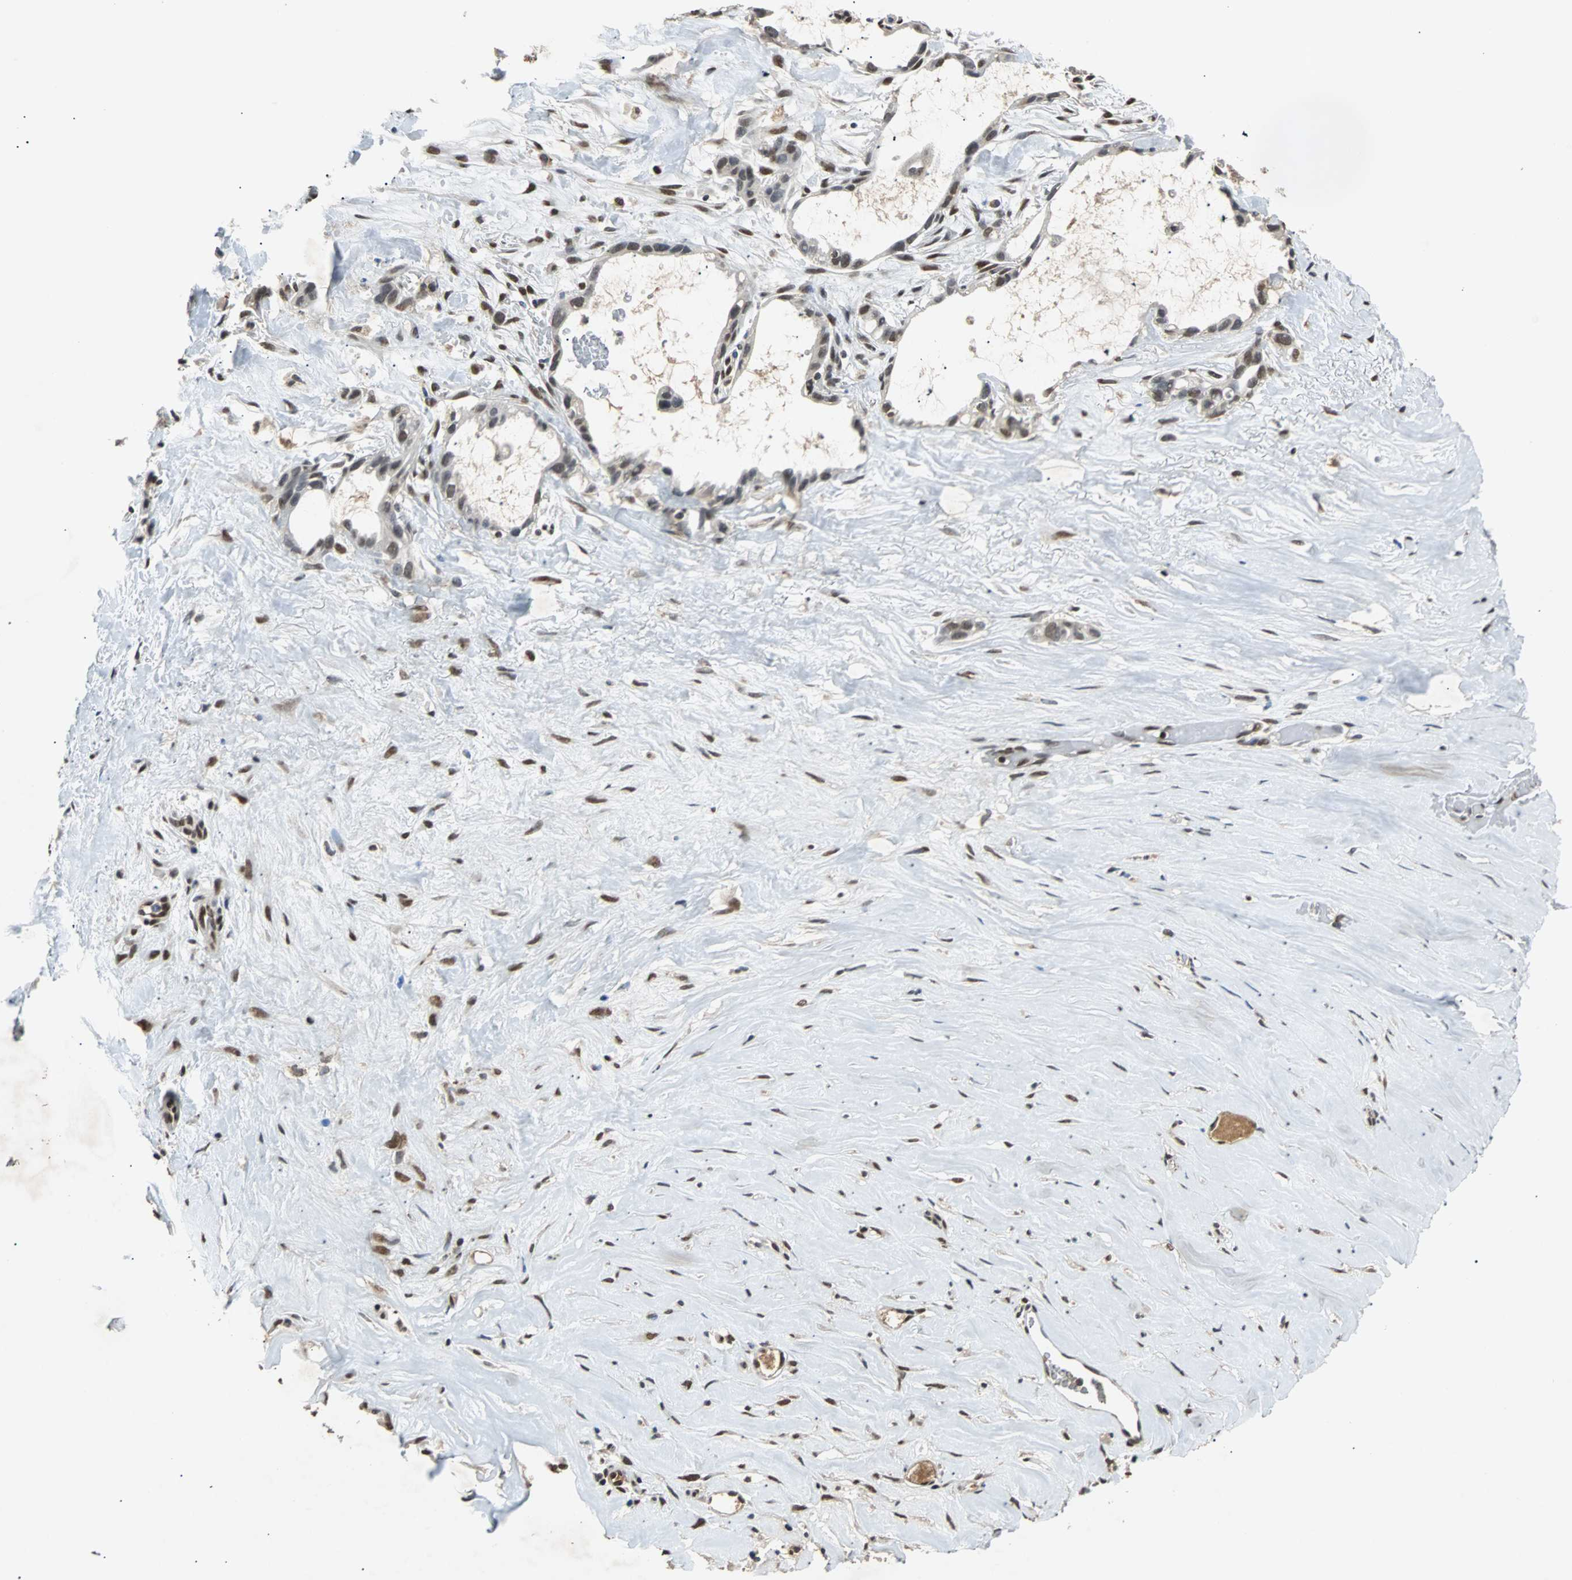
{"staining": {"intensity": "moderate", "quantity": "25%-75%", "location": "nuclear"}, "tissue": "liver cancer", "cell_type": "Tumor cells", "image_type": "cancer", "snomed": [{"axis": "morphology", "description": "Cholangiocarcinoma"}, {"axis": "topography", "description": "Liver"}], "caption": "Human liver cholangiocarcinoma stained with a brown dye reveals moderate nuclear positive expression in approximately 25%-75% of tumor cells.", "gene": "PHC1", "patient": {"sex": "female", "age": 65}}